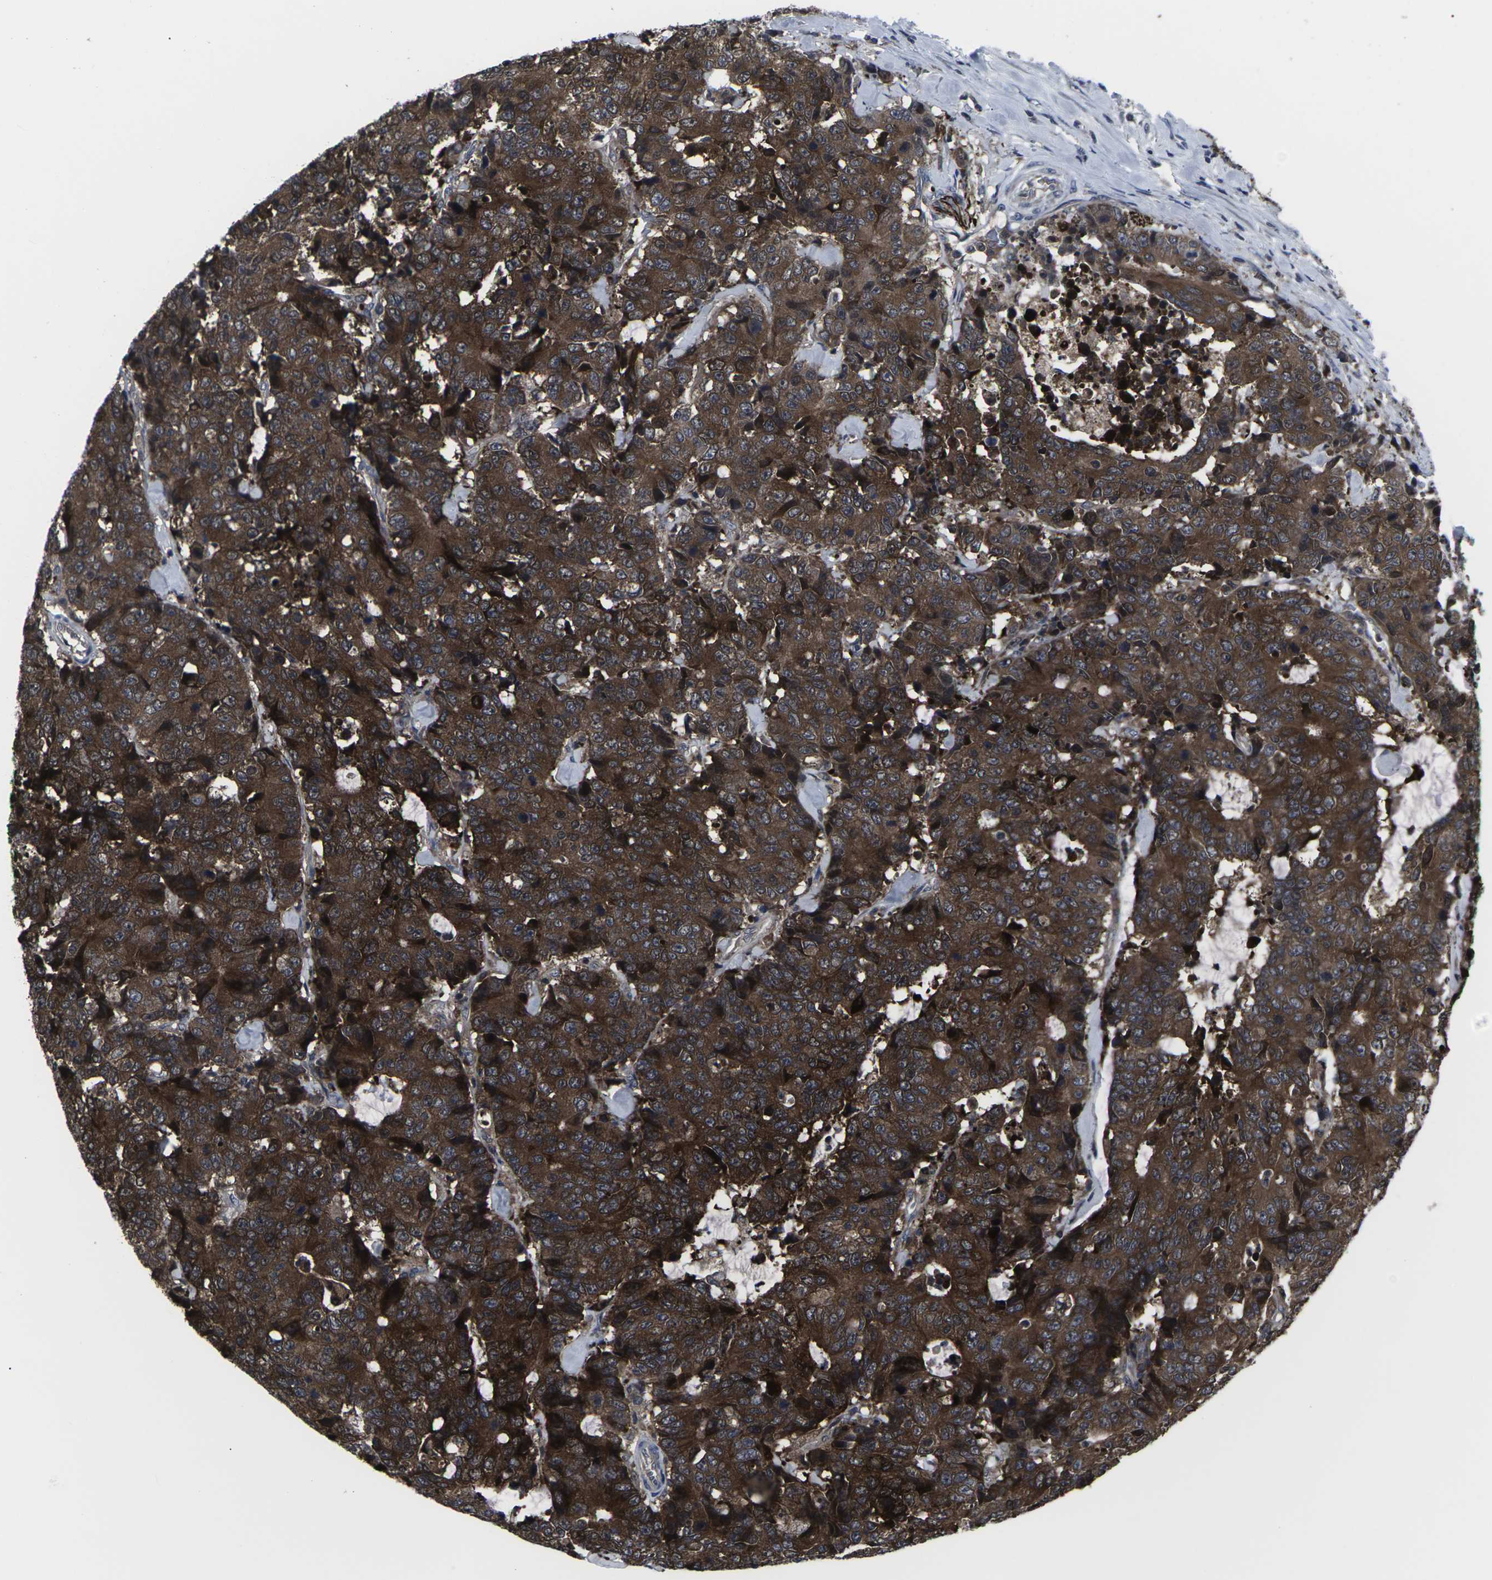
{"staining": {"intensity": "strong", "quantity": ">75%", "location": "cytoplasmic/membranous"}, "tissue": "colorectal cancer", "cell_type": "Tumor cells", "image_type": "cancer", "snomed": [{"axis": "morphology", "description": "Adenocarcinoma, NOS"}, {"axis": "topography", "description": "Colon"}], "caption": "Human adenocarcinoma (colorectal) stained for a protein (brown) displays strong cytoplasmic/membranous positive expression in about >75% of tumor cells.", "gene": "HPRT1", "patient": {"sex": "female", "age": 86}}